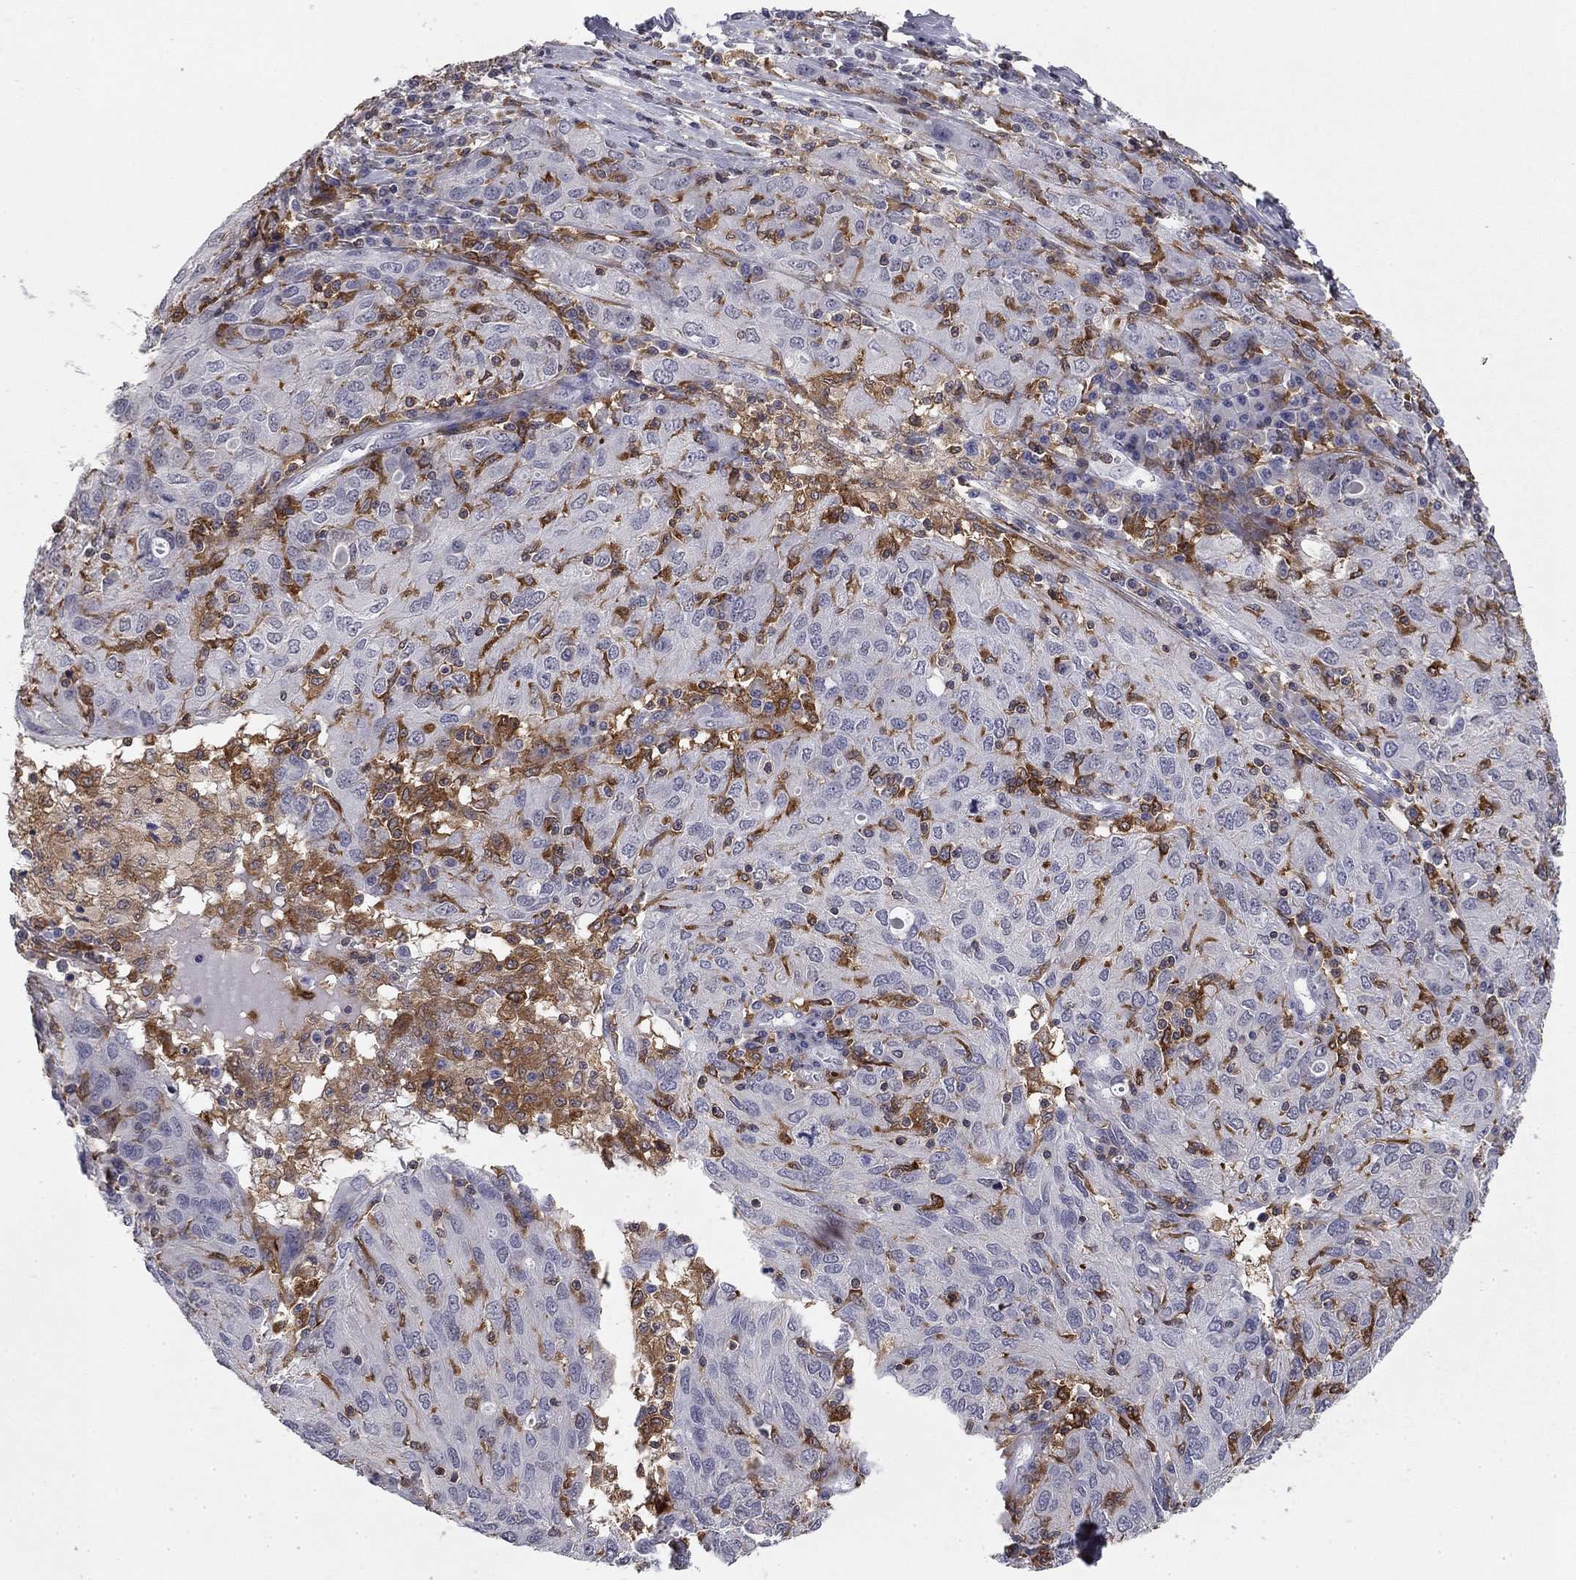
{"staining": {"intensity": "negative", "quantity": "none", "location": "none"}, "tissue": "ovarian cancer", "cell_type": "Tumor cells", "image_type": "cancer", "snomed": [{"axis": "morphology", "description": "Carcinoma, endometroid"}, {"axis": "topography", "description": "Ovary"}], "caption": "Immunohistochemistry (IHC) of human ovarian cancer (endometroid carcinoma) shows no expression in tumor cells.", "gene": "PLCB2", "patient": {"sex": "female", "age": 50}}